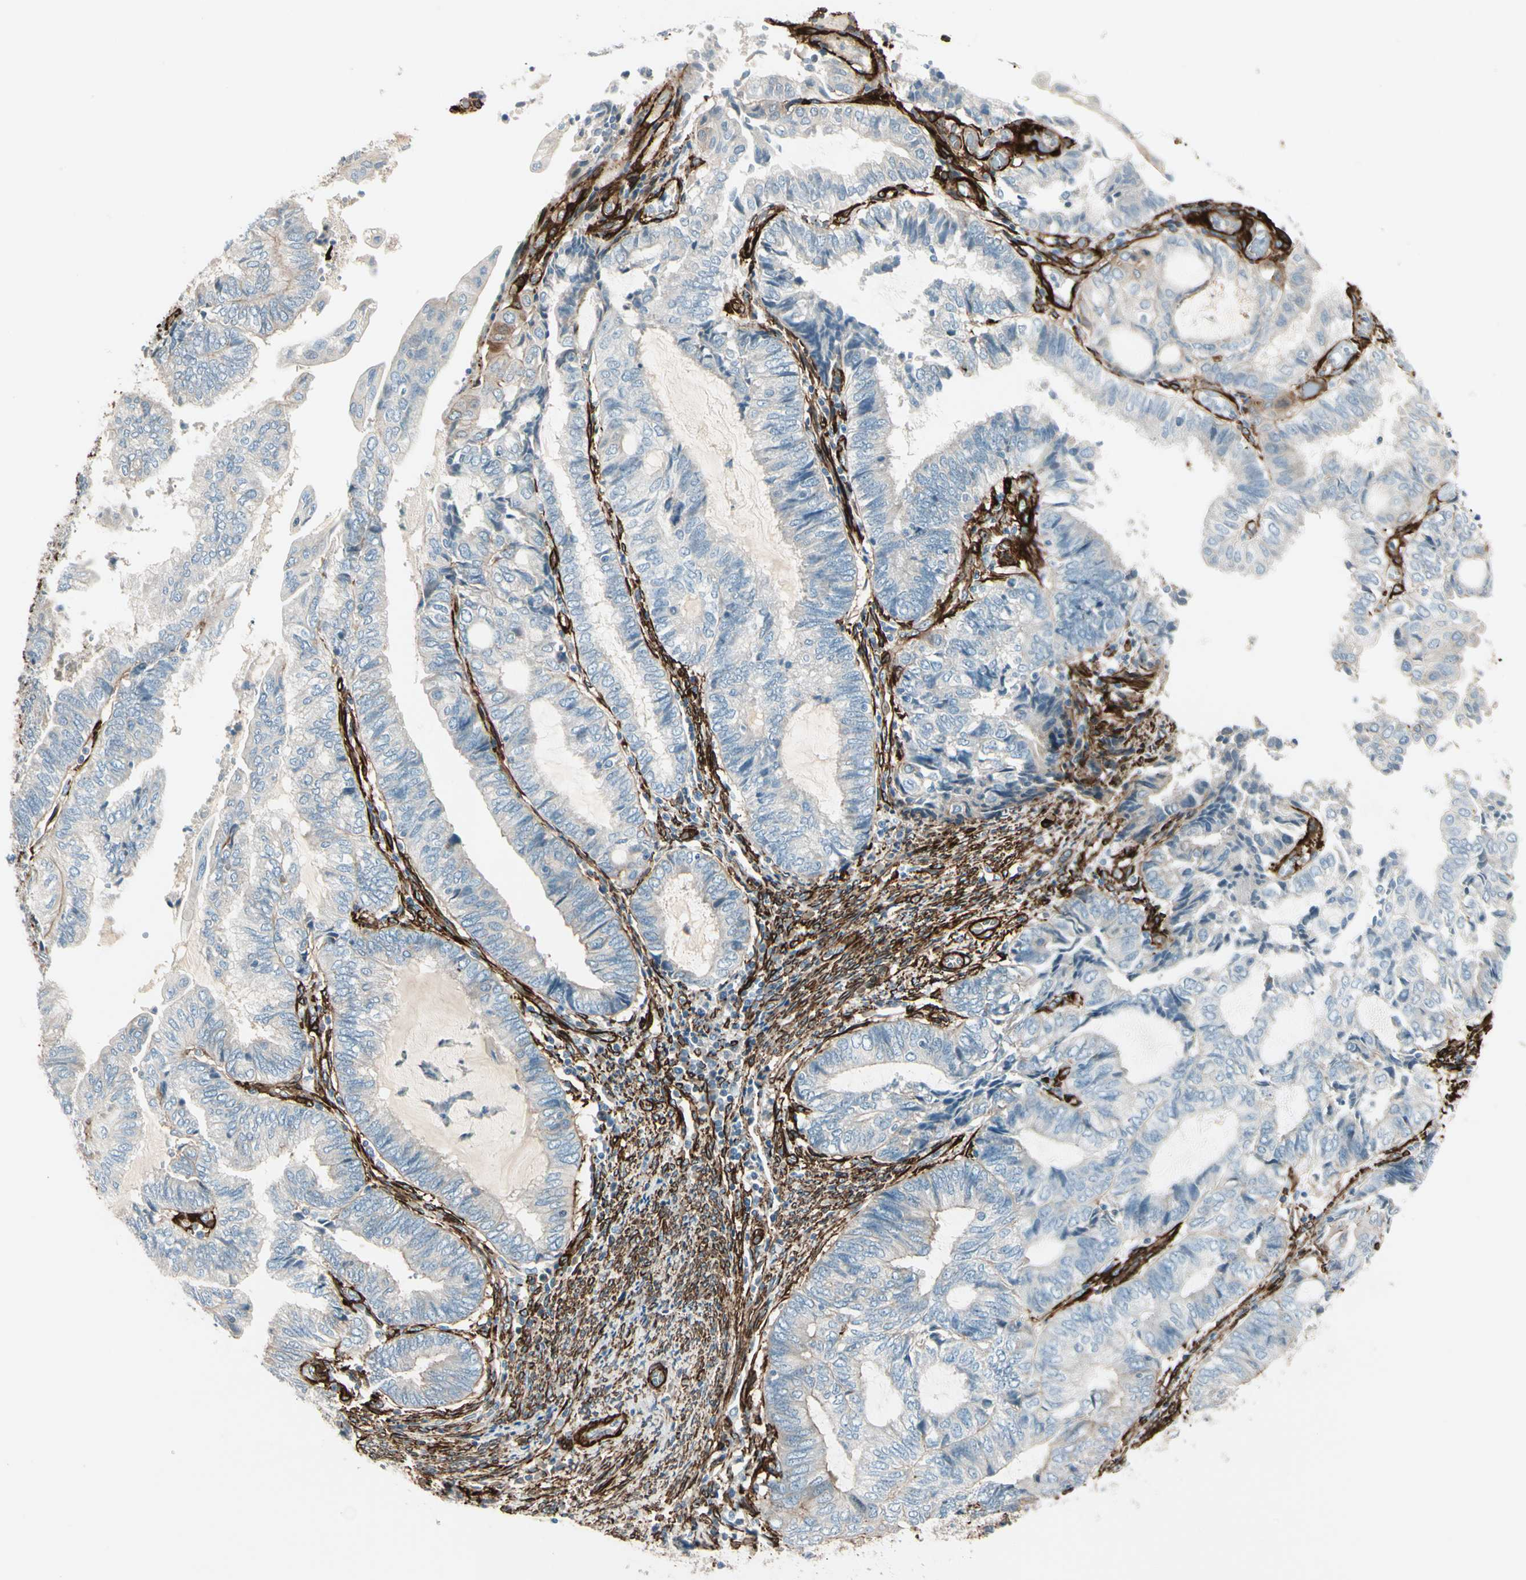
{"staining": {"intensity": "weak", "quantity": "25%-75%", "location": "cytoplasmic/membranous"}, "tissue": "endometrial cancer", "cell_type": "Tumor cells", "image_type": "cancer", "snomed": [{"axis": "morphology", "description": "Adenocarcinoma, NOS"}, {"axis": "topography", "description": "Uterus"}, {"axis": "topography", "description": "Endometrium"}], "caption": "This is an image of IHC staining of endometrial cancer (adenocarcinoma), which shows weak staining in the cytoplasmic/membranous of tumor cells.", "gene": "CALD1", "patient": {"sex": "female", "age": 70}}